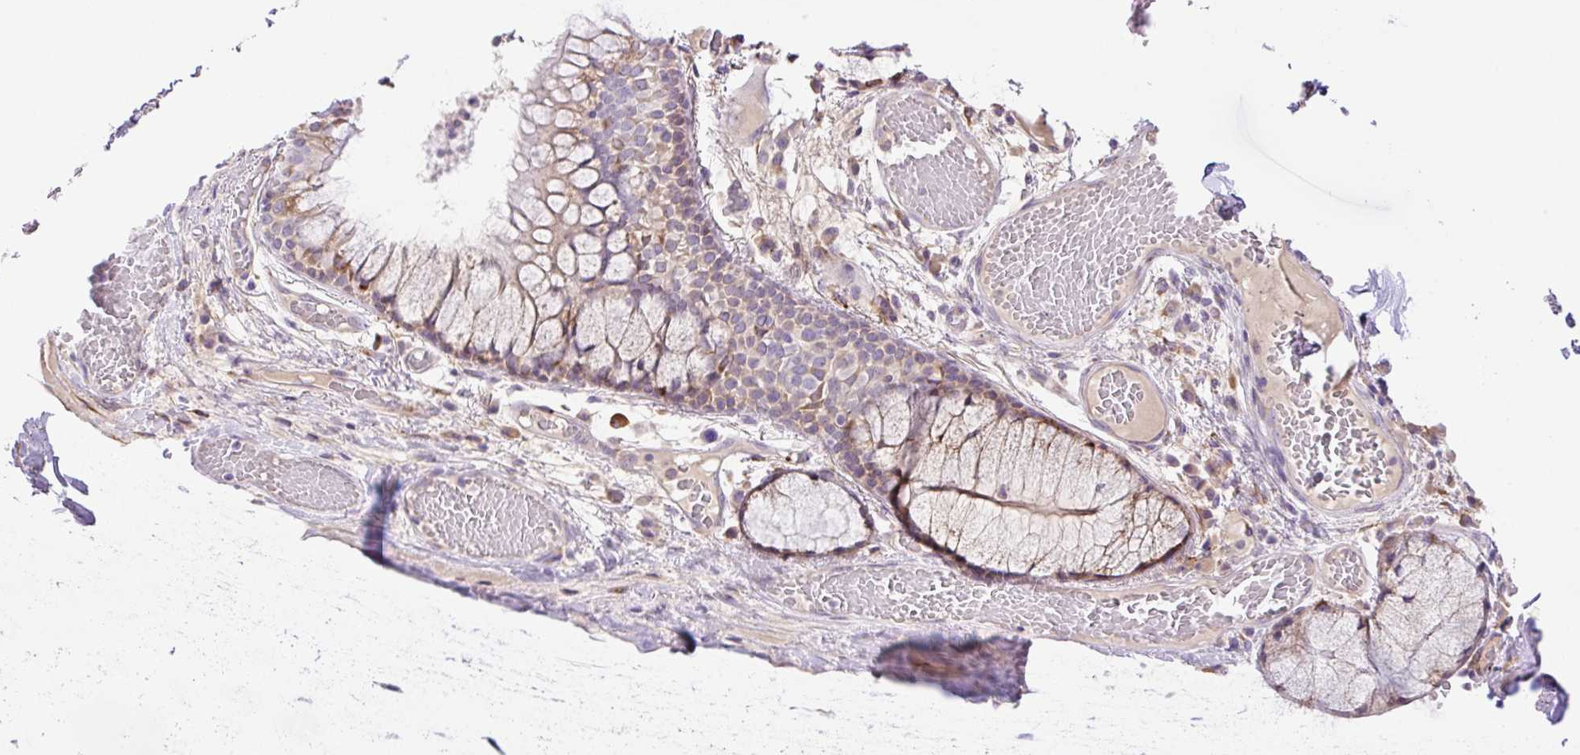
{"staining": {"intensity": "negative", "quantity": "none", "location": "none"}, "tissue": "adipose tissue", "cell_type": "Adipocytes", "image_type": "normal", "snomed": [{"axis": "morphology", "description": "Normal tissue, NOS"}, {"axis": "topography", "description": "Cartilage tissue"}, {"axis": "topography", "description": "Bronchus"}], "caption": "Immunohistochemical staining of normal adipose tissue displays no significant expression in adipocytes. (Stains: DAB immunohistochemistry (IHC) with hematoxylin counter stain, Microscopy: brightfield microscopy at high magnification).", "gene": "POFUT1", "patient": {"sex": "male", "age": 56}}